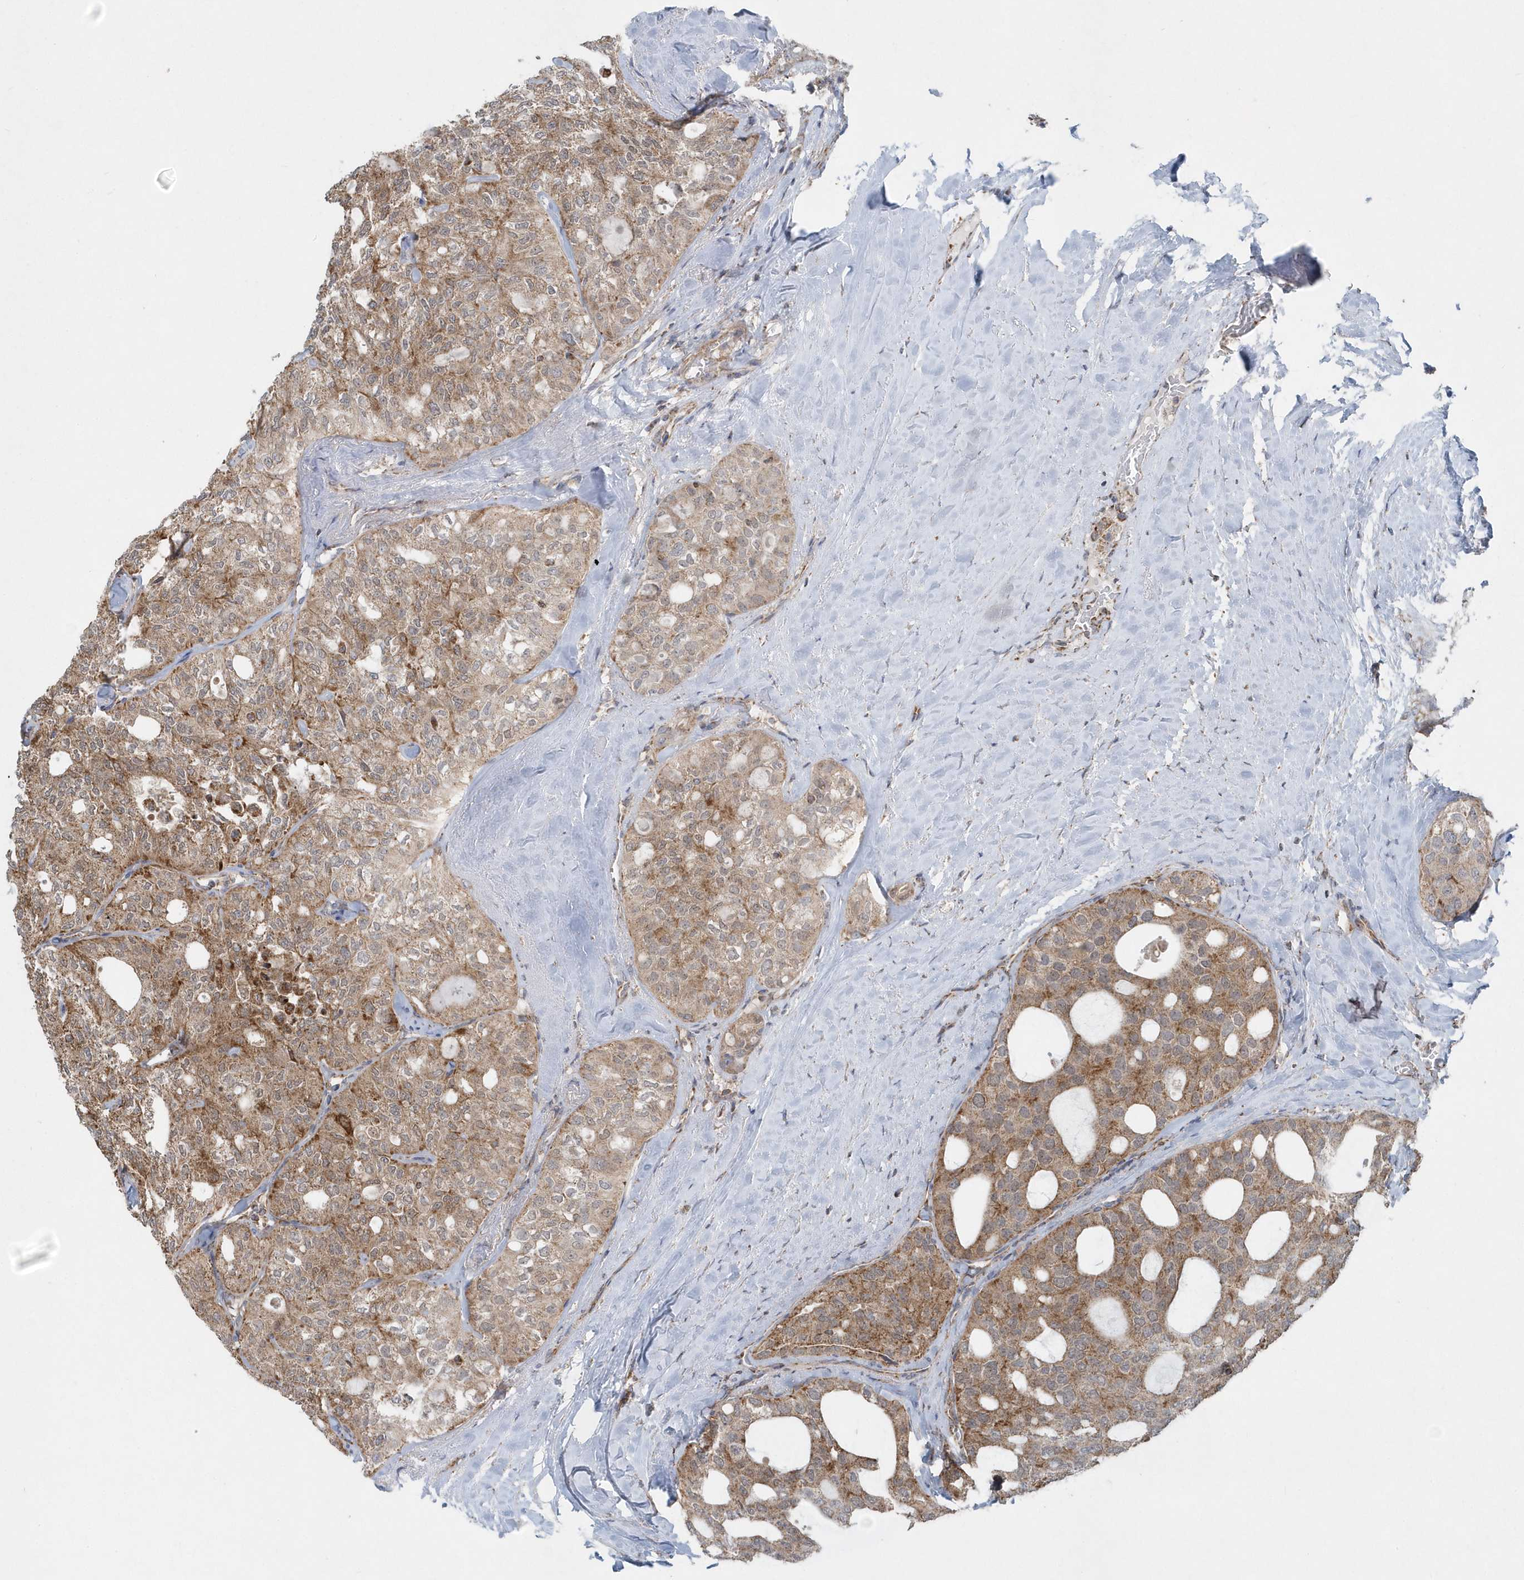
{"staining": {"intensity": "moderate", "quantity": ">75%", "location": "cytoplasmic/membranous"}, "tissue": "thyroid cancer", "cell_type": "Tumor cells", "image_type": "cancer", "snomed": [{"axis": "morphology", "description": "Follicular adenoma carcinoma, NOS"}, {"axis": "topography", "description": "Thyroid gland"}], "caption": "Immunohistochemistry (IHC) micrograph of thyroid cancer (follicular adenoma carcinoma) stained for a protein (brown), which demonstrates medium levels of moderate cytoplasmic/membranous staining in approximately >75% of tumor cells.", "gene": "PPP1R7", "patient": {"sex": "male", "age": 75}}